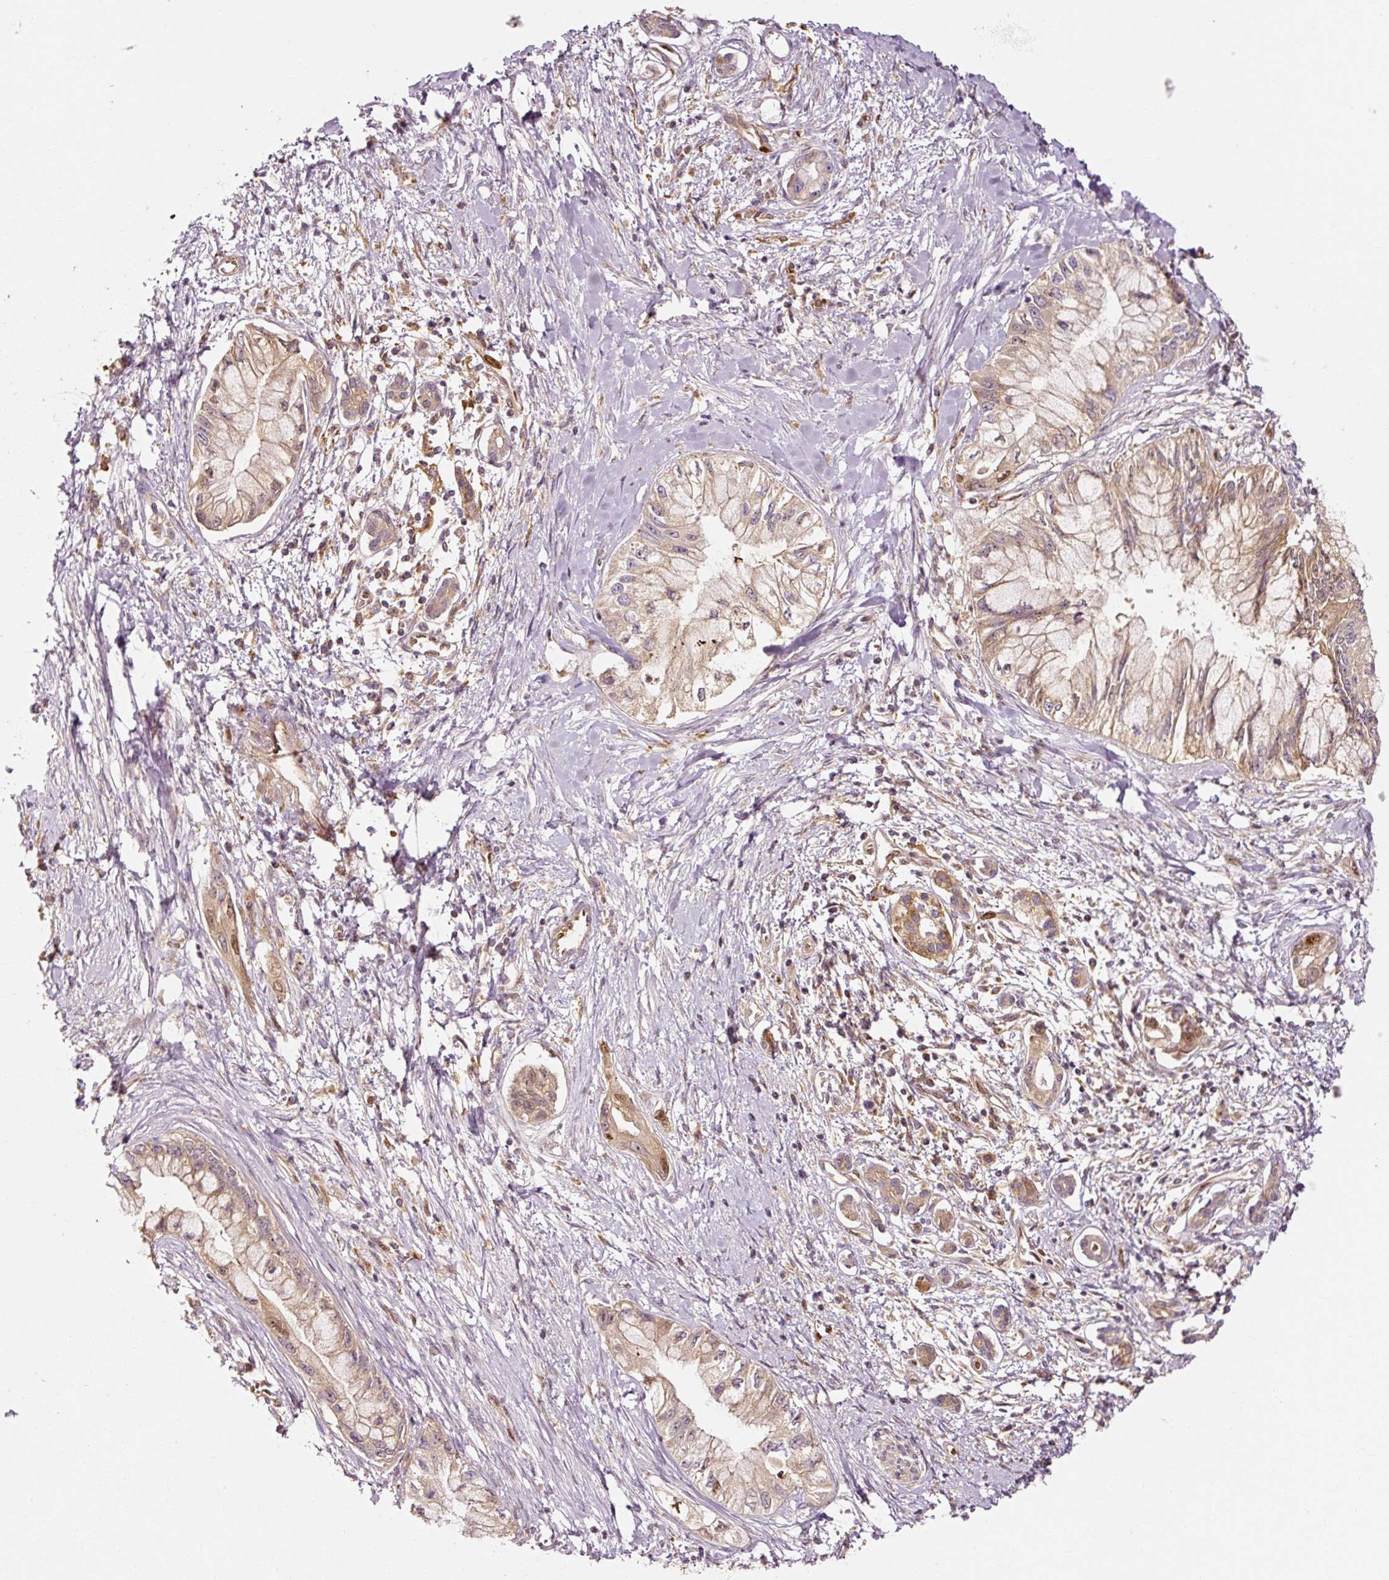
{"staining": {"intensity": "moderate", "quantity": ">75%", "location": "cytoplasmic/membranous"}, "tissue": "pancreatic cancer", "cell_type": "Tumor cells", "image_type": "cancer", "snomed": [{"axis": "morphology", "description": "Adenocarcinoma, NOS"}, {"axis": "topography", "description": "Pancreas"}], "caption": "Pancreatic cancer (adenocarcinoma) stained with a brown dye exhibits moderate cytoplasmic/membranous positive positivity in approximately >75% of tumor cells.", "gene": "NAPA", "patient": {"sex": "male", "age": 48}}